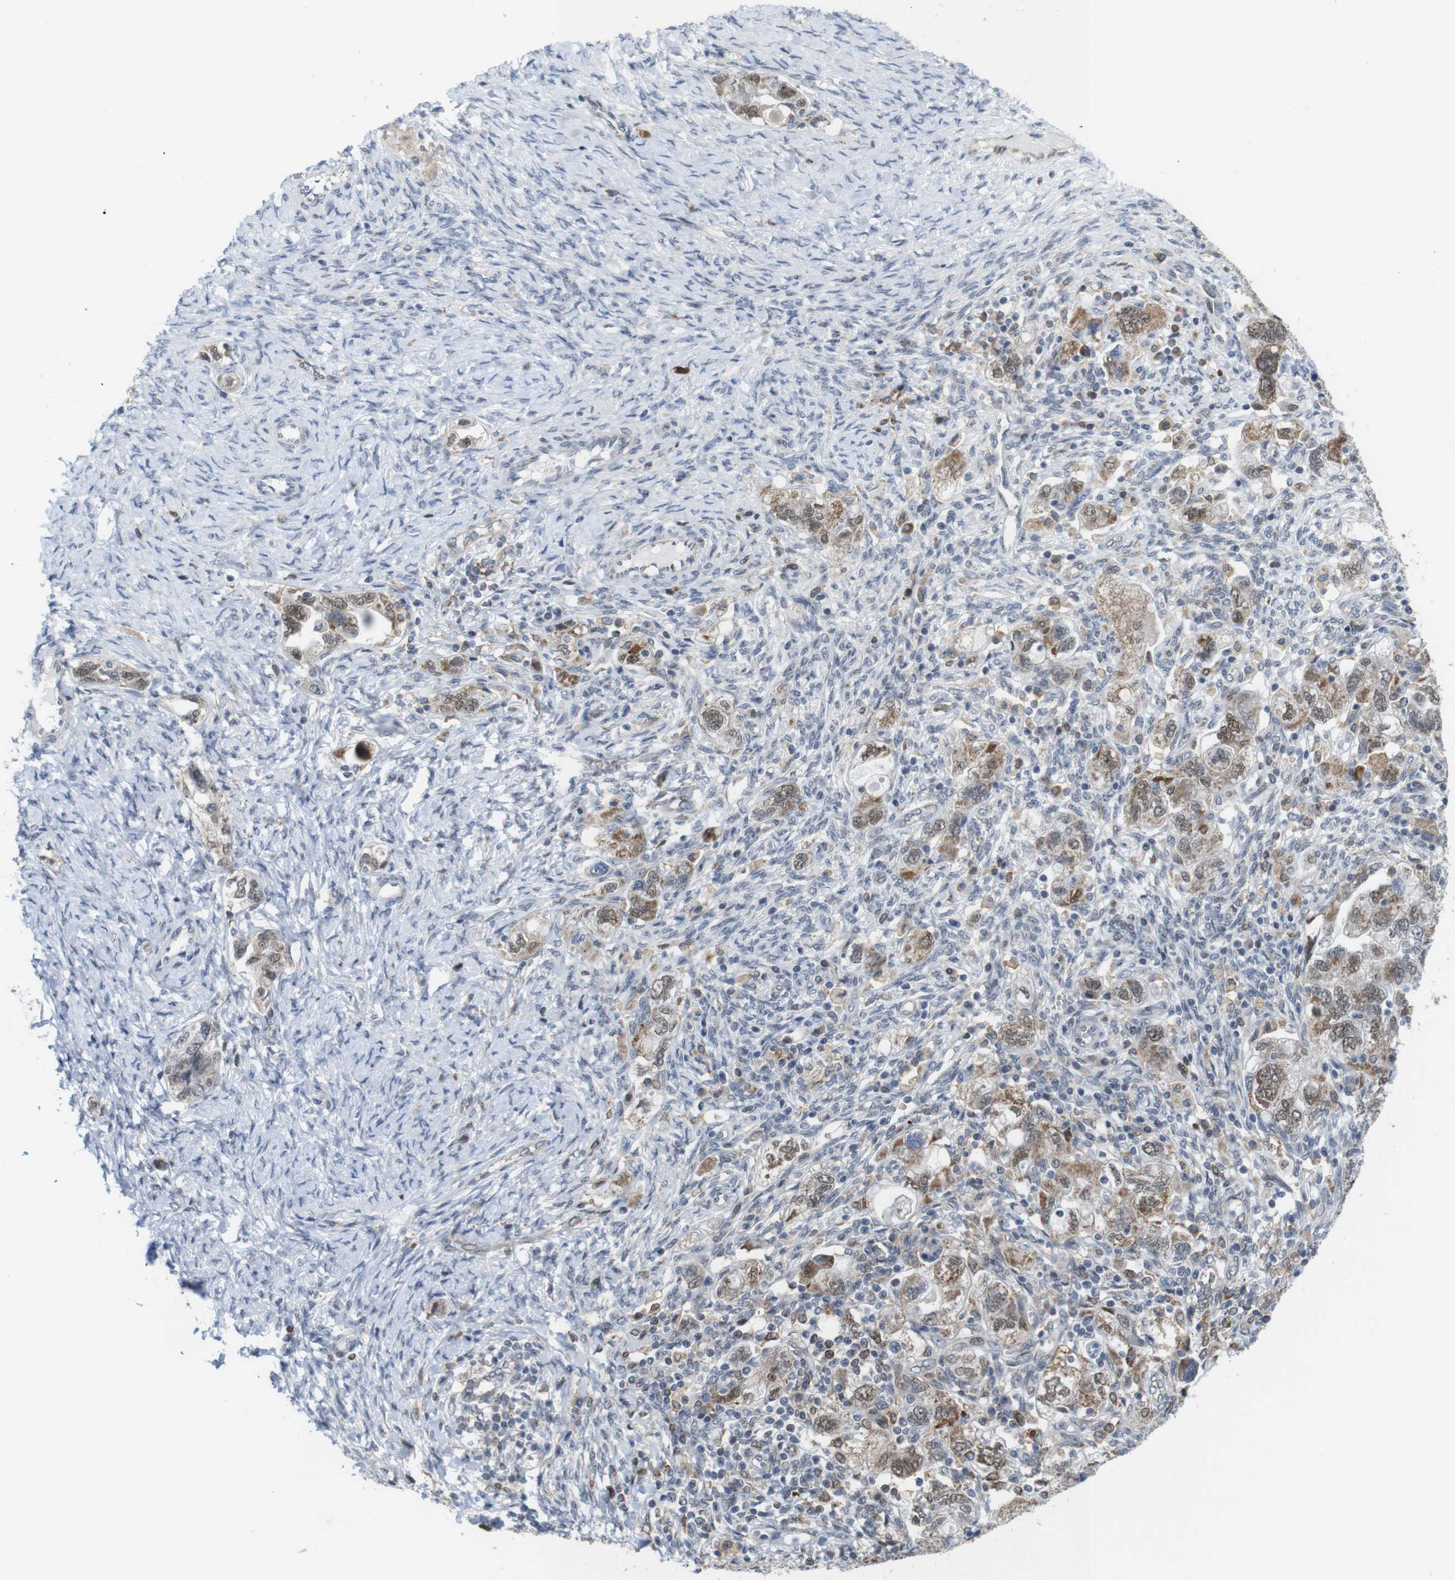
{"staining": {"intensity": "moderate", "quantity": ">75%", "location": "cytoplasmic/membranous,nuclear"}, "tissue": "ovarian cancer", "cell_type": "Tumor cells", "image_type": "cancer", "snomed": [{"axis": "morphology", "description": "Carcinoma, NOS"}, {"axis": "morphology", "description": "Cystadenocarcinoma, serous, NOS"}, {"axis": "topography", "description": "Ovary"}], "caption": "High-magnification brightfield microscopy of ovarian cancer (carcinoma) stained with DAB (brown) and counterstained with hematoxylin (blue). tumor cells exhibit moderate cytoplasmic/membranous and nuclear staining is seen in approximately>75% of cells.", "gene": "PNMA8A", "patient": {"sex": "female", "age": 69}}